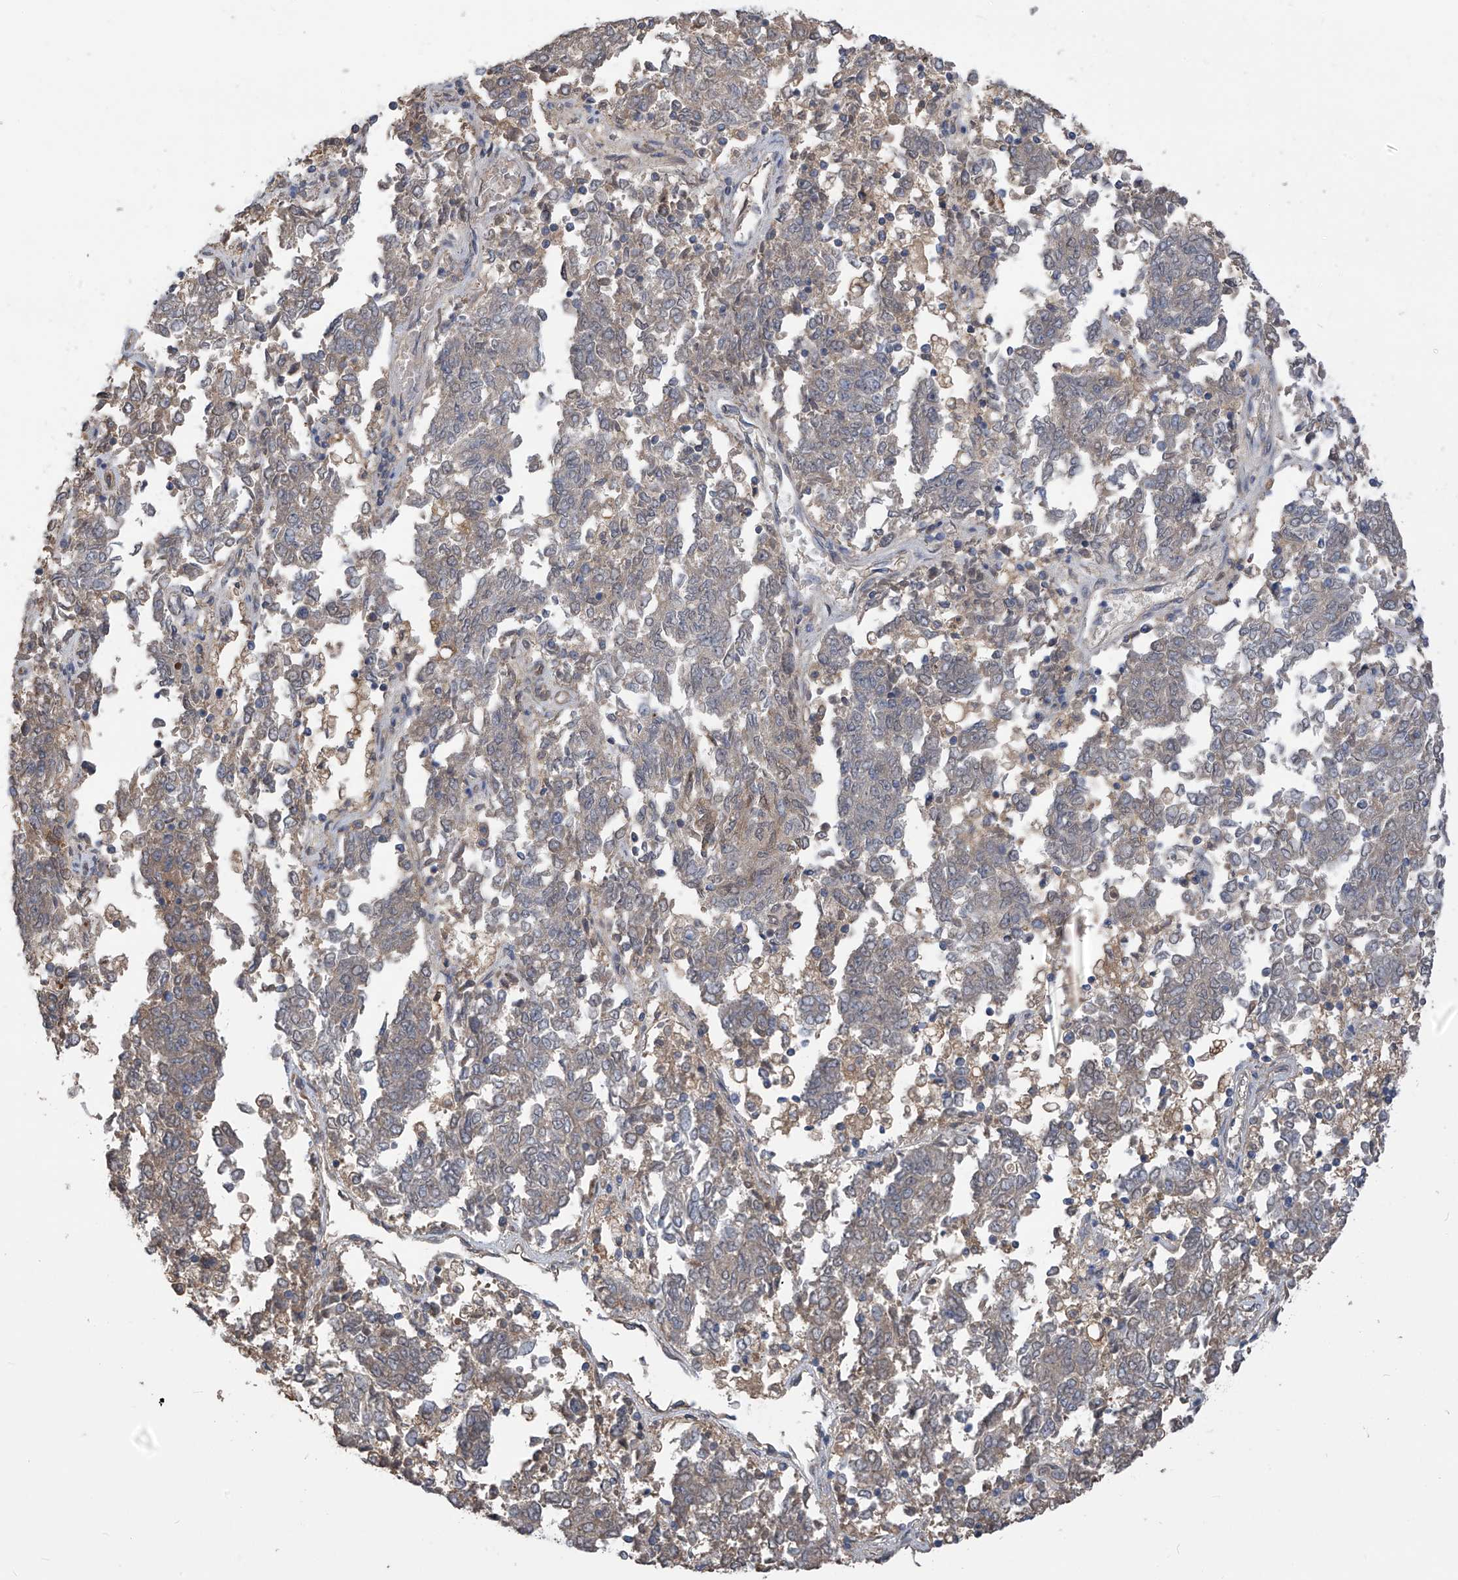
{"staining": {"intensity": "weak", "quantity": "<25%", "location": "cytoplasmic/membranous"}, "tissue": "endometrial cancer", "cell_type": "Tumor cells", "image_type": "cancer", "snomed": [{"axis": "morphology", "description": "Adenocarcinoma, NOS"}, {"axis": "topography", "description": "Endometrium"}], "caption": "Endometrial adenocarcinoma stained for a protein using IHC shows no expression tumor cells.", "gene": "PHACTR4", "patient": {"sex": "female", "age": 80}}